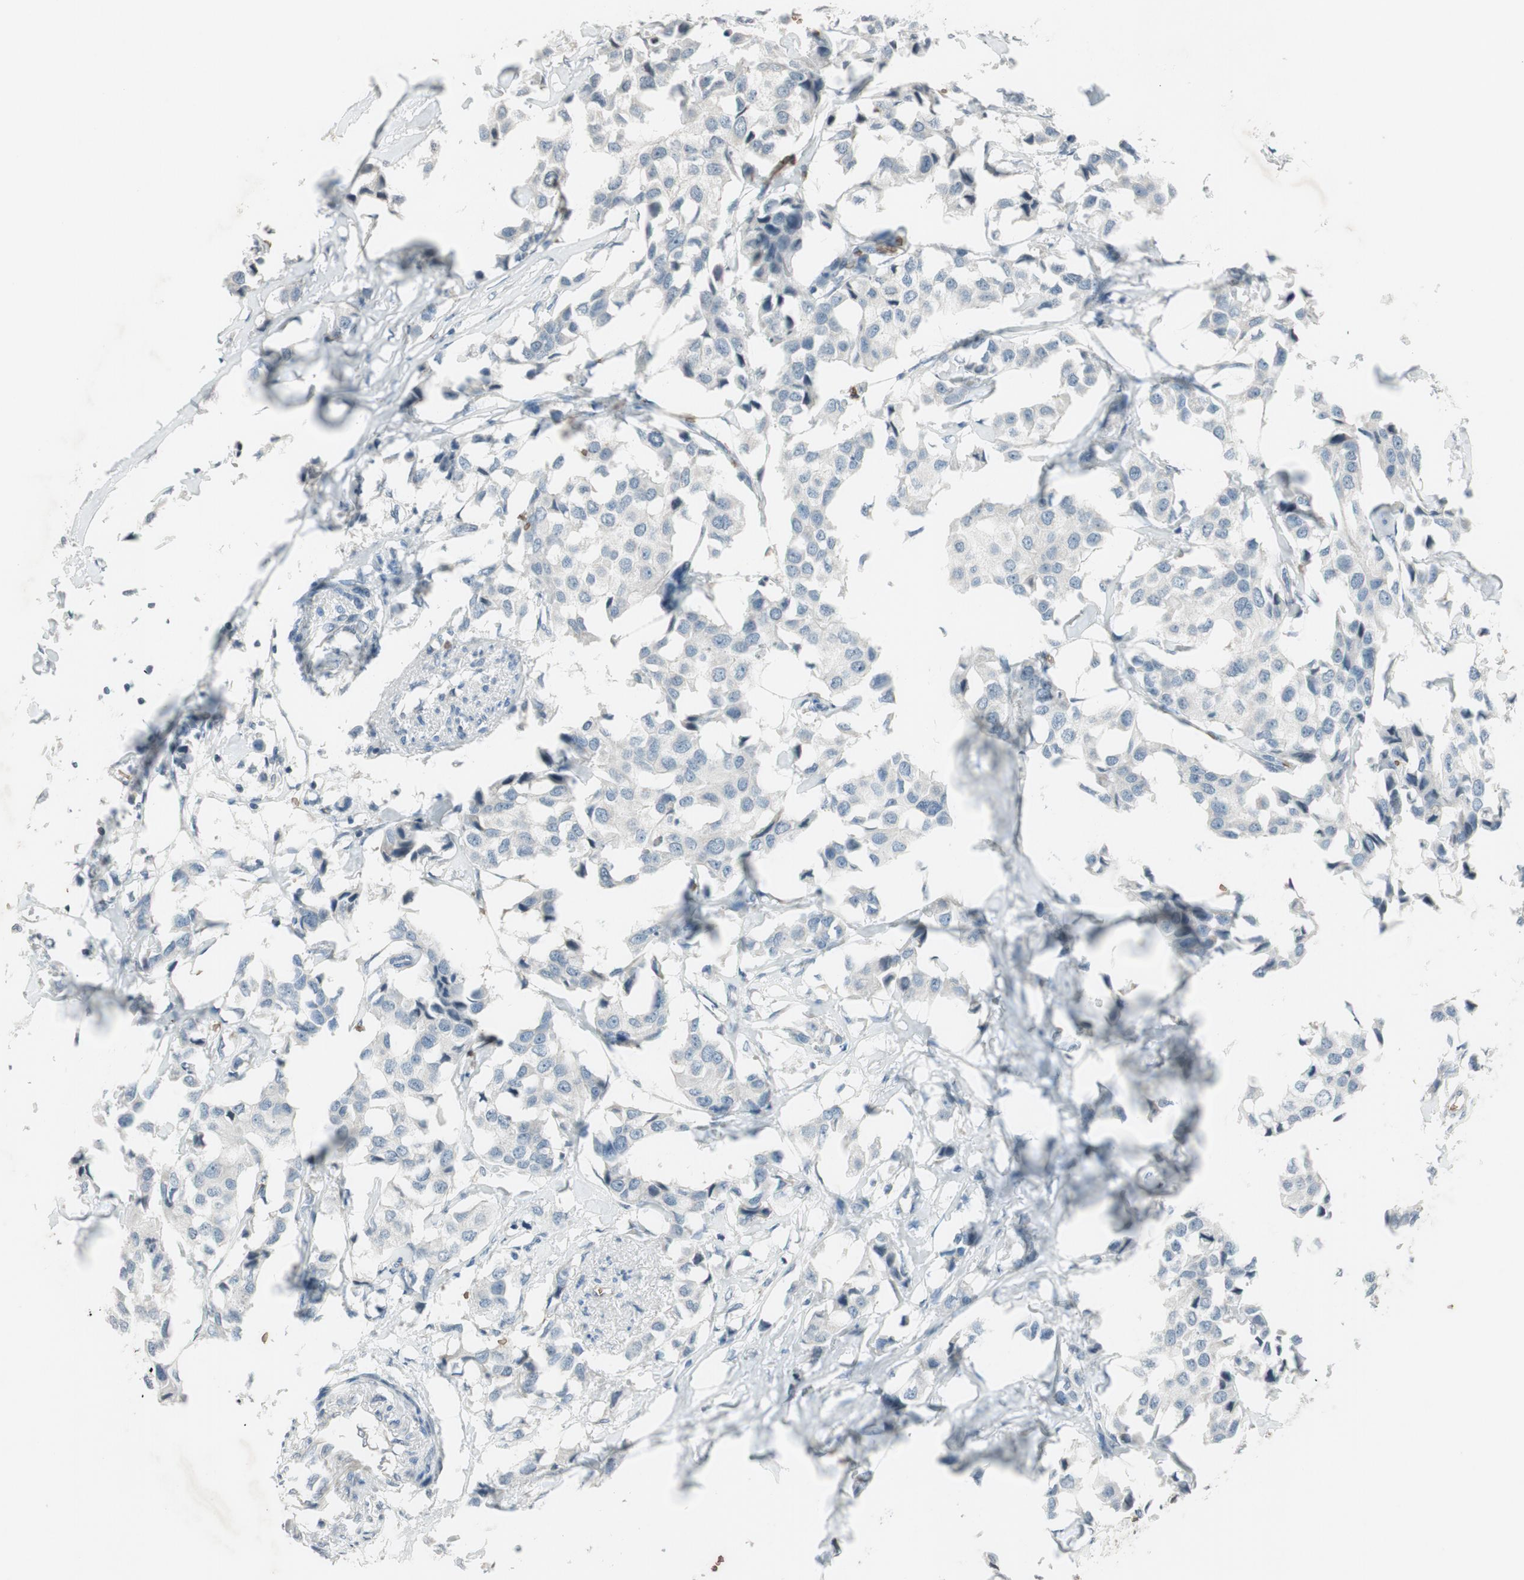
{"staining": {"intensity": "negative", "quantity": "none", "location": "none"}, "tissue": "breast cancer", "cell_type": "Tumor cells", "image_type": "cancer", "snomed": [{"axis": "morphology", "description": "Duct carcinoma"}, {"axis": "topography", "description": "Breast"}], "caption": "A photomicrograph of breast cancer stained for a protein demonstrates no brown staining in tumor cells.", "gene": "GYPC", "patient": {"sex": "female", "age": 80}}